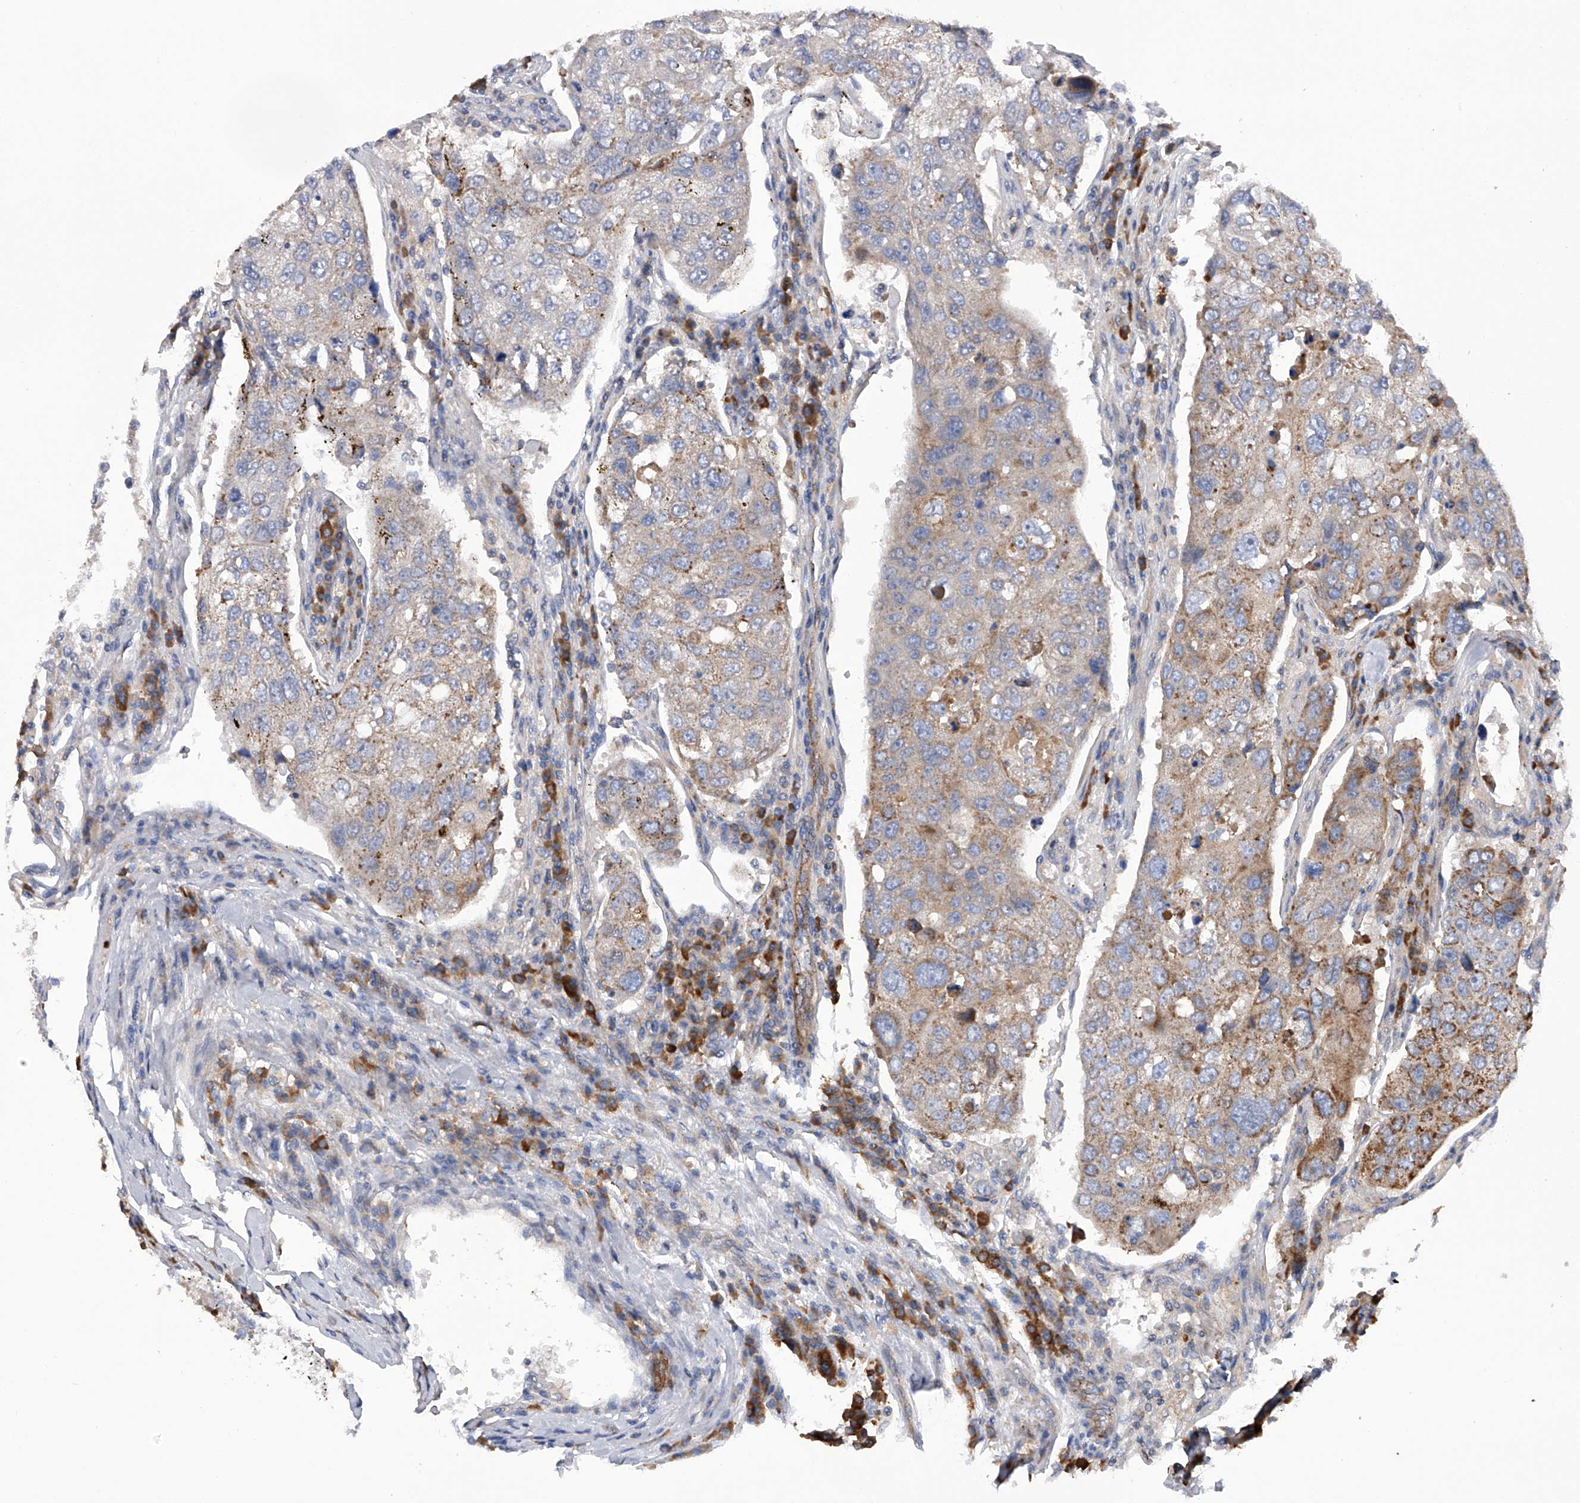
{"staining": {"intensity": "moderate", "quantity": "25%-75%", "location": "cytoplasmic/membranous"}, "tissue": "urothelial cancer", "cell_type": "Tumor cells", "image_type": "cancer", "snomed": [{"axis": "morphology", "description": "Urothelial carcinoma, High grade"}, {"axis": "topography", "description": "Lymph node"}, {"axis": "topography", "description": "Urinary bladder"}], "caption": "Protein positivity by immunohistochemistry demonstrates moderate cytoplasmic/membranous positivity in about 25%-75% of tumor cells in urothelial cancer.", "gene": "MLYCD", "patient": {"sex": "male", "age": 51}}